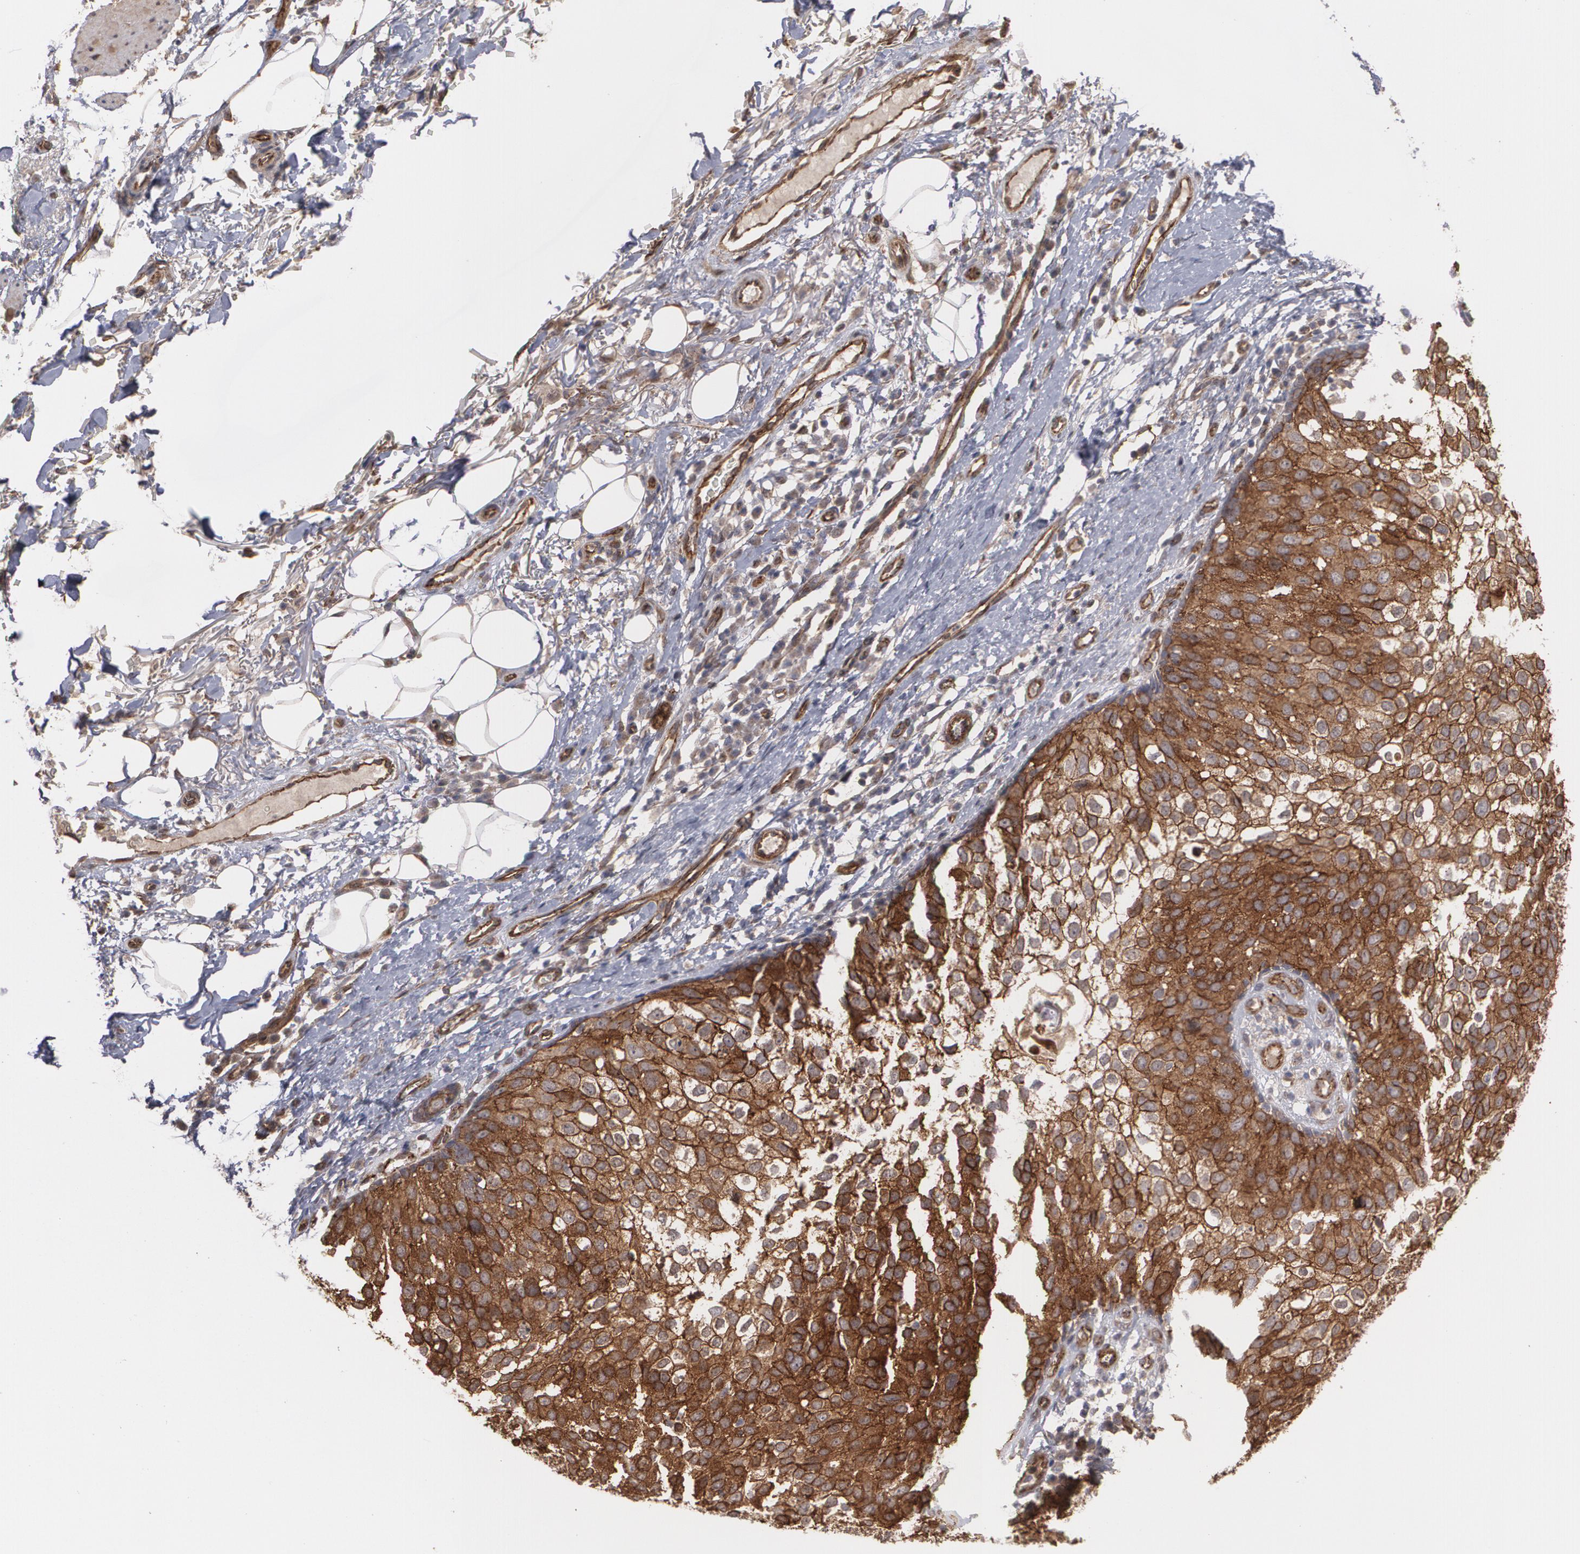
{"staining": {"intensity": "strong", "quantity": "25%-75%", "location": "cytoplasmic/membranous"}, "tissue": "skin cancer", "cell_type": "Tumor cells", "image_type": "cancer", "snomed": [{"axis": "morphology", "description": "Squamous cell carcinoma, NOS"}, {"axis": "topography", "description": "Skin"}], "caption": "Skin squamous cell carcinoma stained with immunohistochemistry (IHC) demonstrates strong cytoplasmic/membranous expression in about 25%-75% of tumor cells.", "gene": "TJP1", "patient": {"sex": "male", "age": 87}}